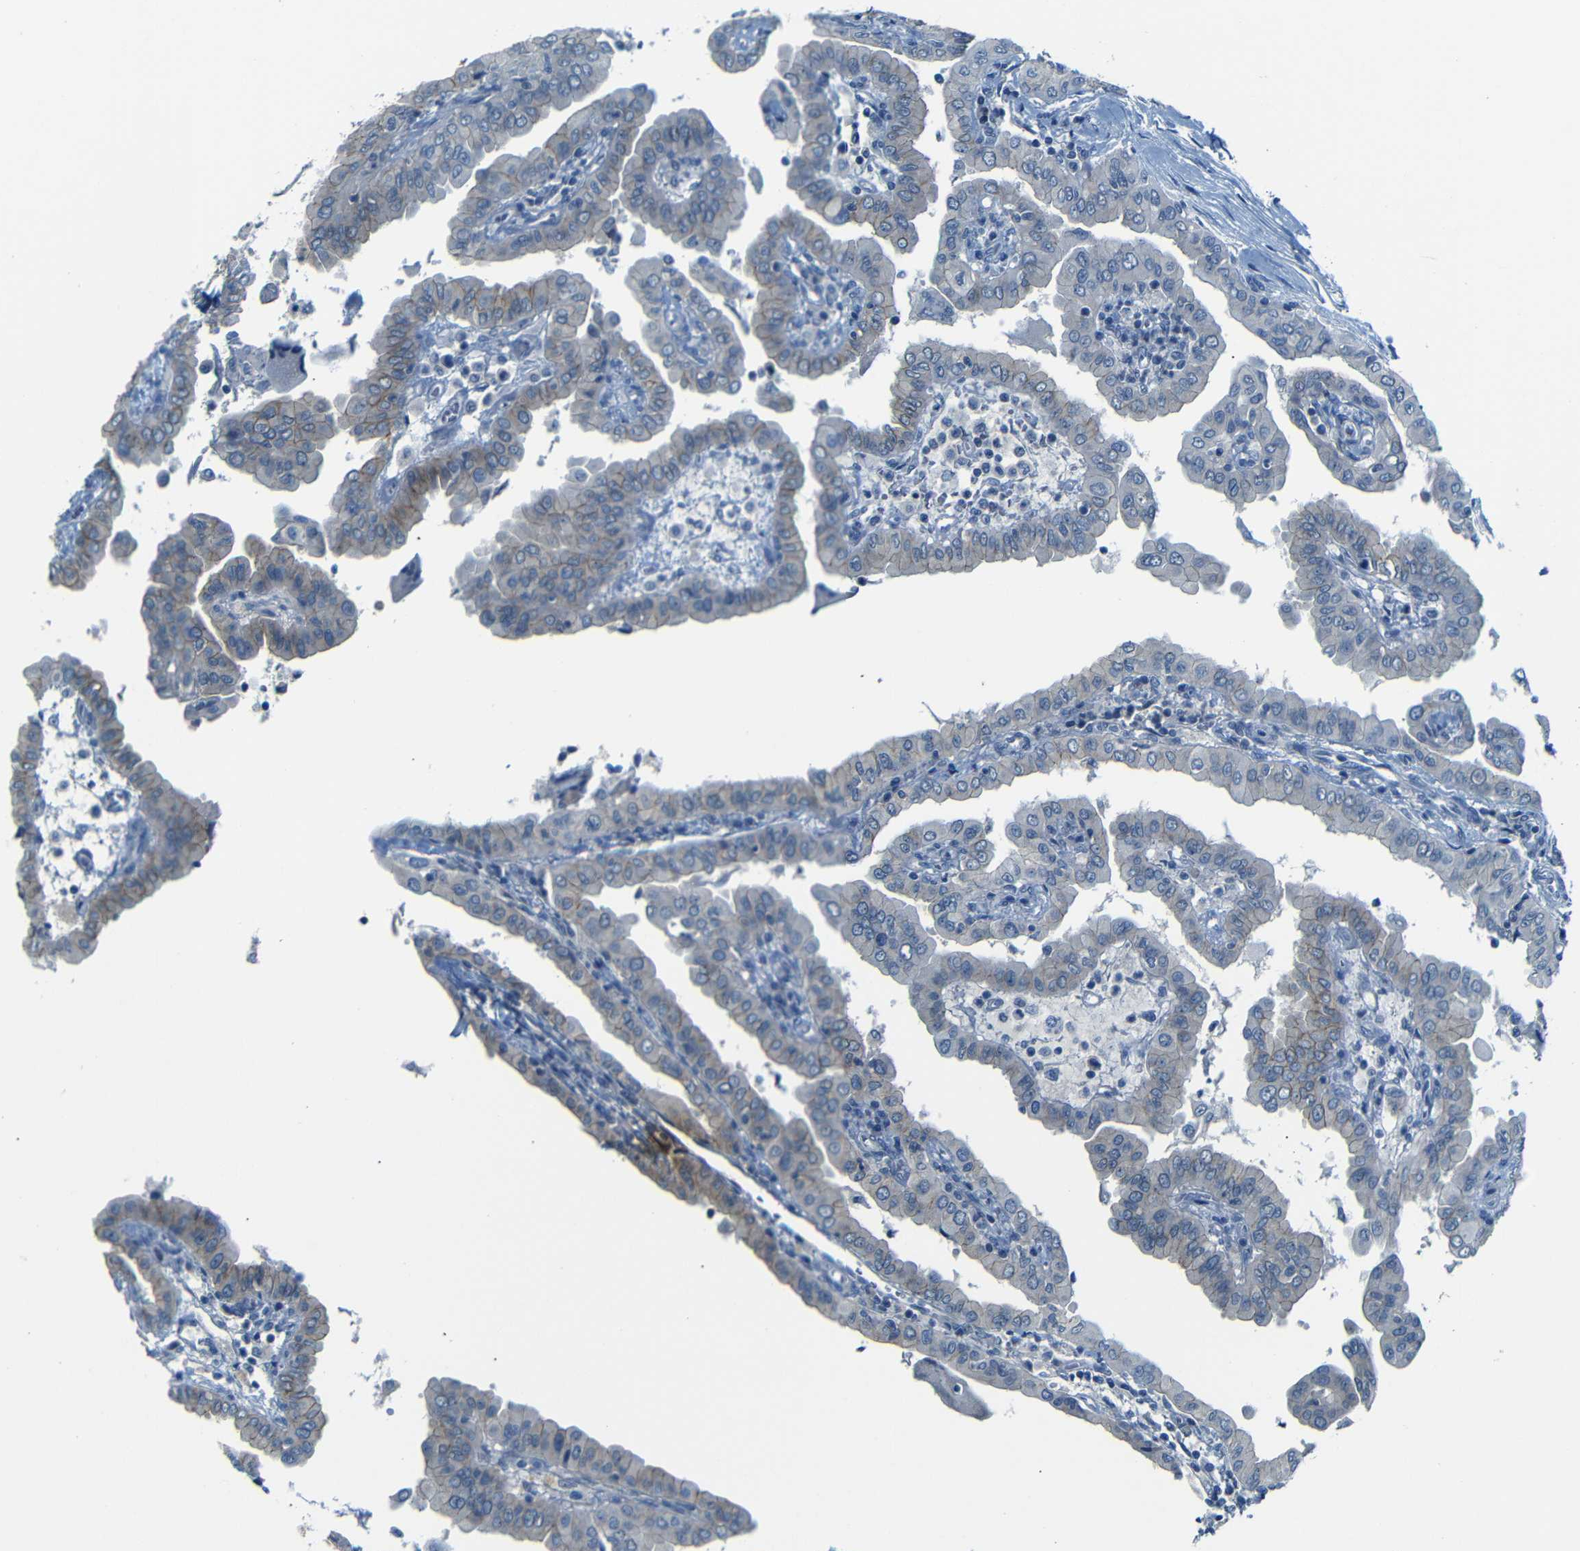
{"staining": {"intensity": "weak", "quantity": "25%-75%", "location": "cytoplasmic/membranous"}, "tissue": "thyroid cancer", "cell_type": "Tumor cells", "image_type": "cancer", "snomed": [{"axis": "morphology", "description": "Papillary adenocarcinoma, NOS"}, {"axis": "topography", "description": "Thyroid gland"}], "caption": "The photomicrograph reveals staining of thyroid cancer (papillary adenocarcinoma), revealing weak cytoplasmic/membranous protein staining (brown color) within tumor cells. (DAB (3,3'-diaminobenzidine) = brown stain, brightfield microscopy at high magnification).", "gene": "ANK3", "patient": {"sex": "male", "age": 33}}